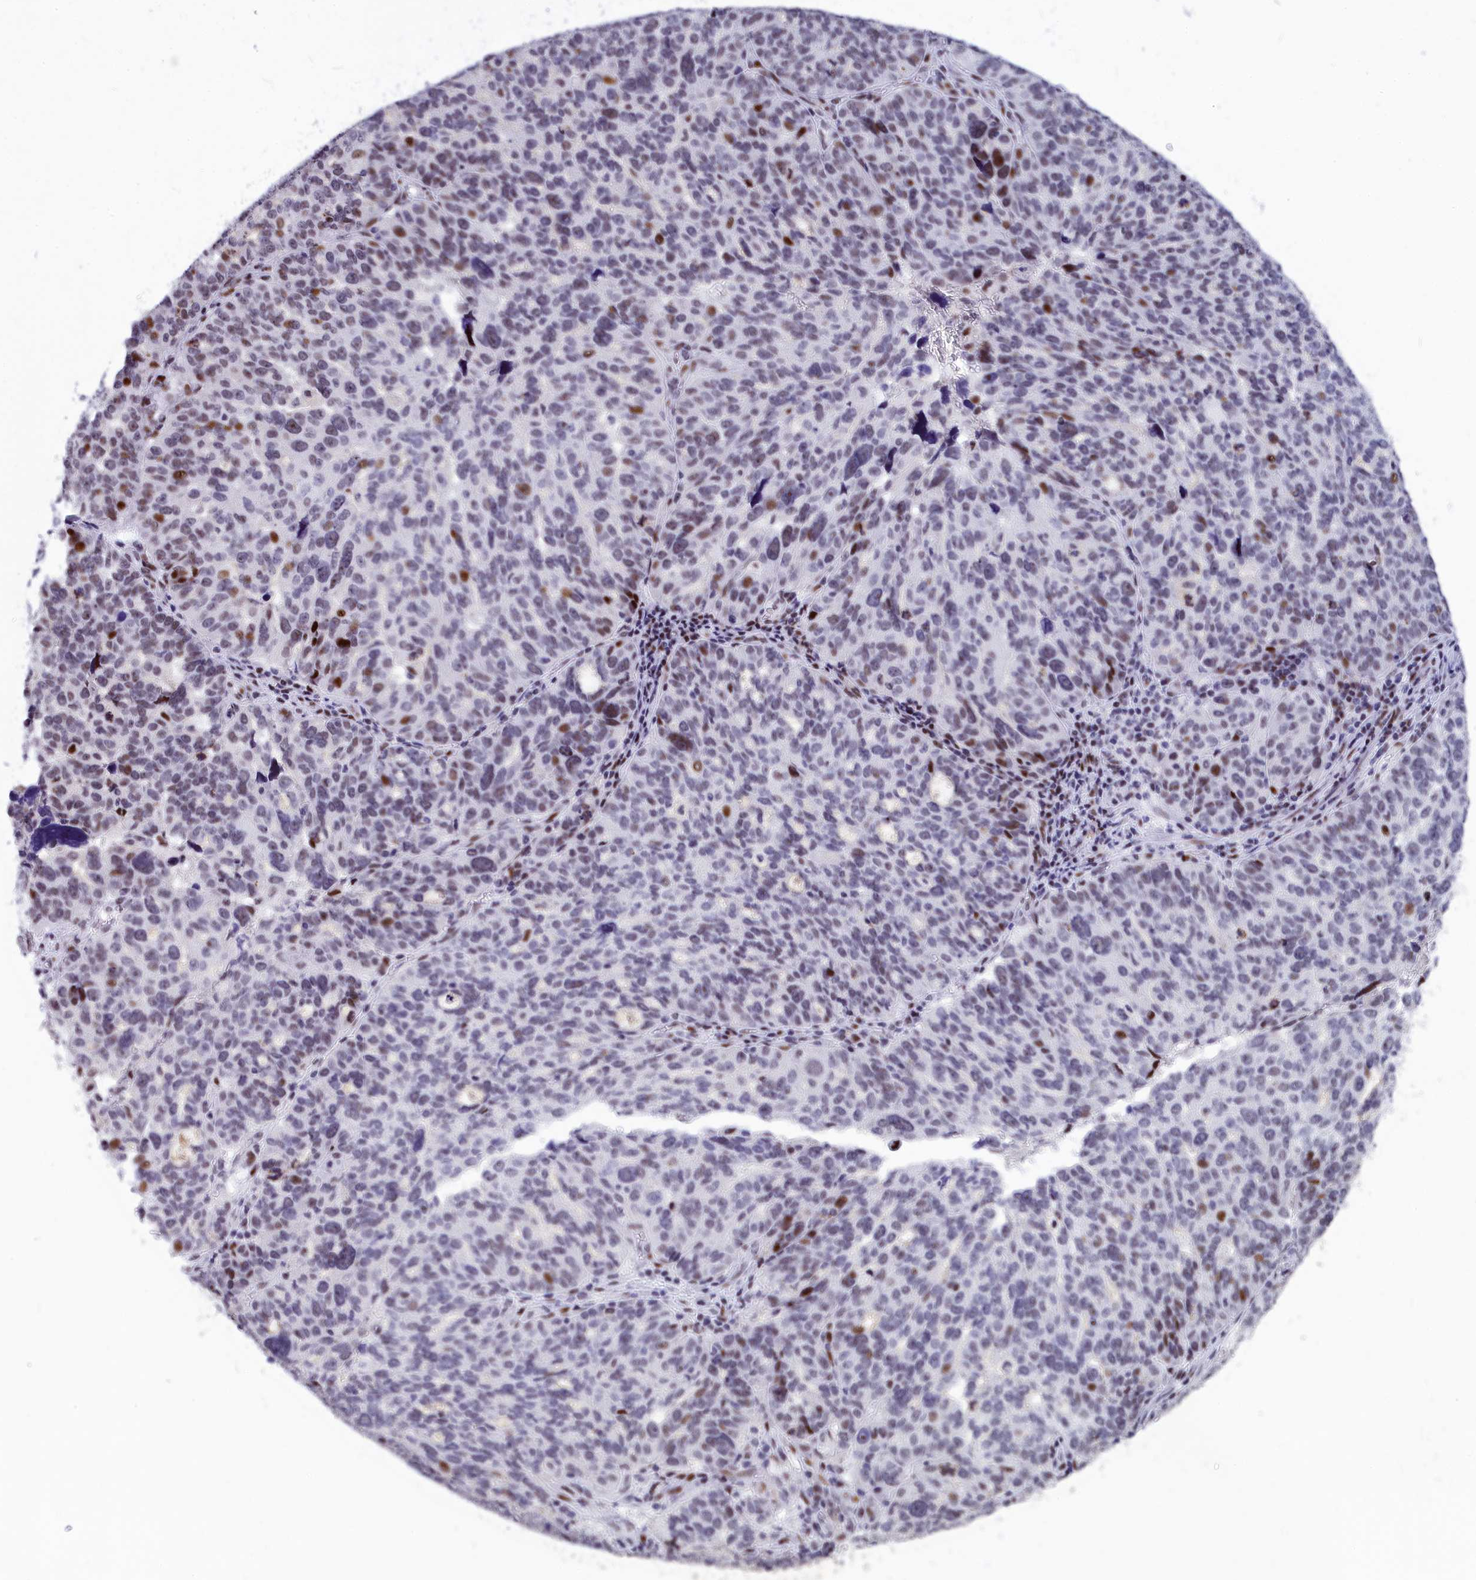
{"staining": {"intensity": "moderate", "quantity": "<25%", "location": "nuclear"}, "tissue": "ovarian cancer", "cell_type": "Tumor cells", "image_type": "cancer", "snomed": [{"axis": "morphology", "description": "Cystadenocarcinoma, serous, NOS"}, {"axis": "topography", "description": "Ovary"}], "caption": "Immunohistochemistry (IHC) histopathology image of human ovarian cancer (serous cystadenocarcinoma) stained for a protein (brown), which shows low levels of moderate nuclear staining in approximately <25% of tumor cells.", "gene": "NSA2", "patient": {"sex": "female", "age": 59}}